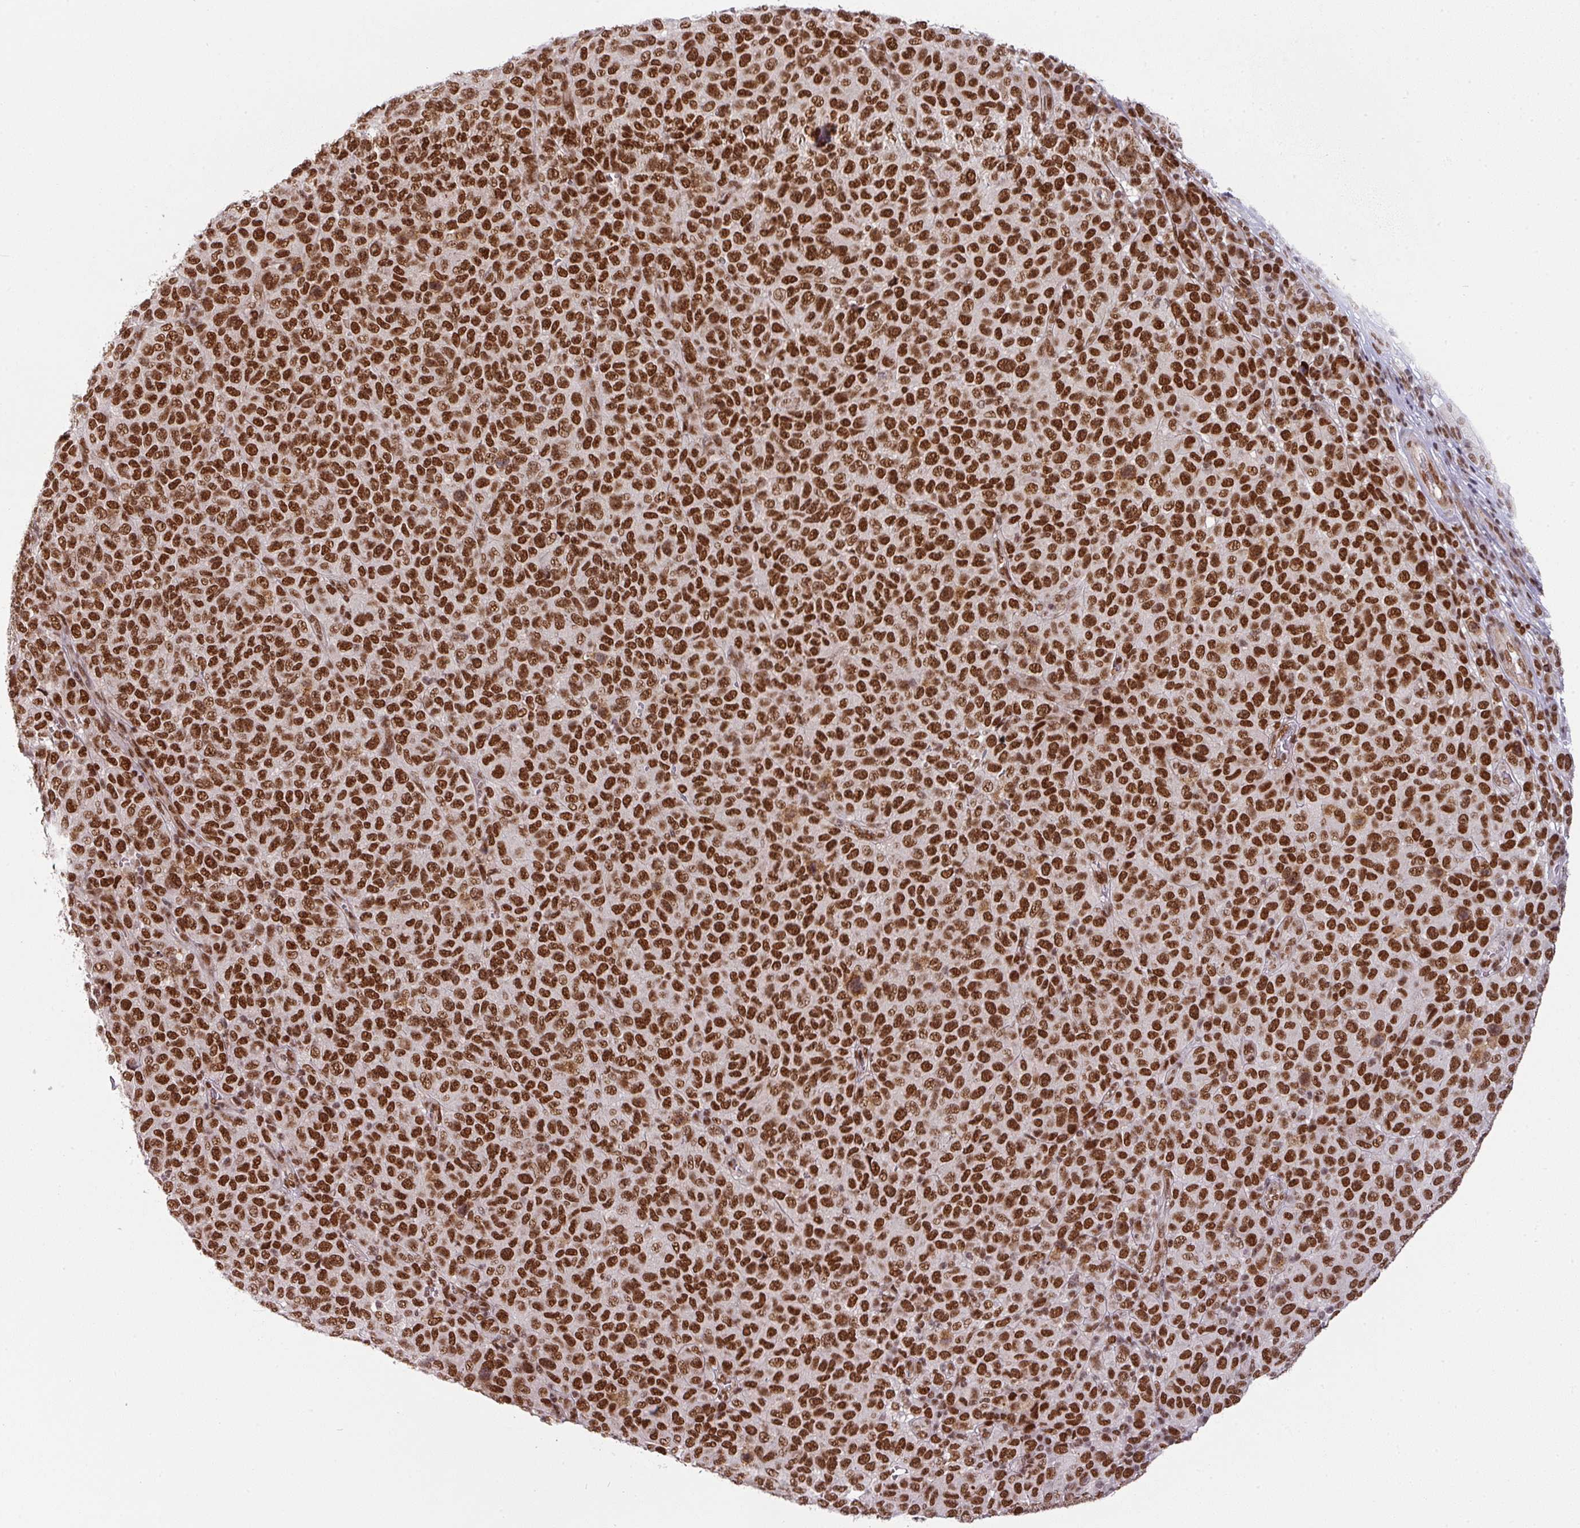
{"staining": {"intensity": "strong", "quantity": ">75%", "location": "nuclear"}, "tissue": "melanoma", "cell_type": "Tumor cells", "image_type": "cancer", "snomed": [{"axis": "morphology", "description": "Malignant melanoma, NOS"}, {"axis": "topography", "description": "Skin"}], "caption": "About >75% of tumor cells in human melanoma display strong nuclear protein positivity as visualized by brown immunohistochemical staining.", "gene": "NCOA5", "patient": {"sex": "male", "age": 49}}